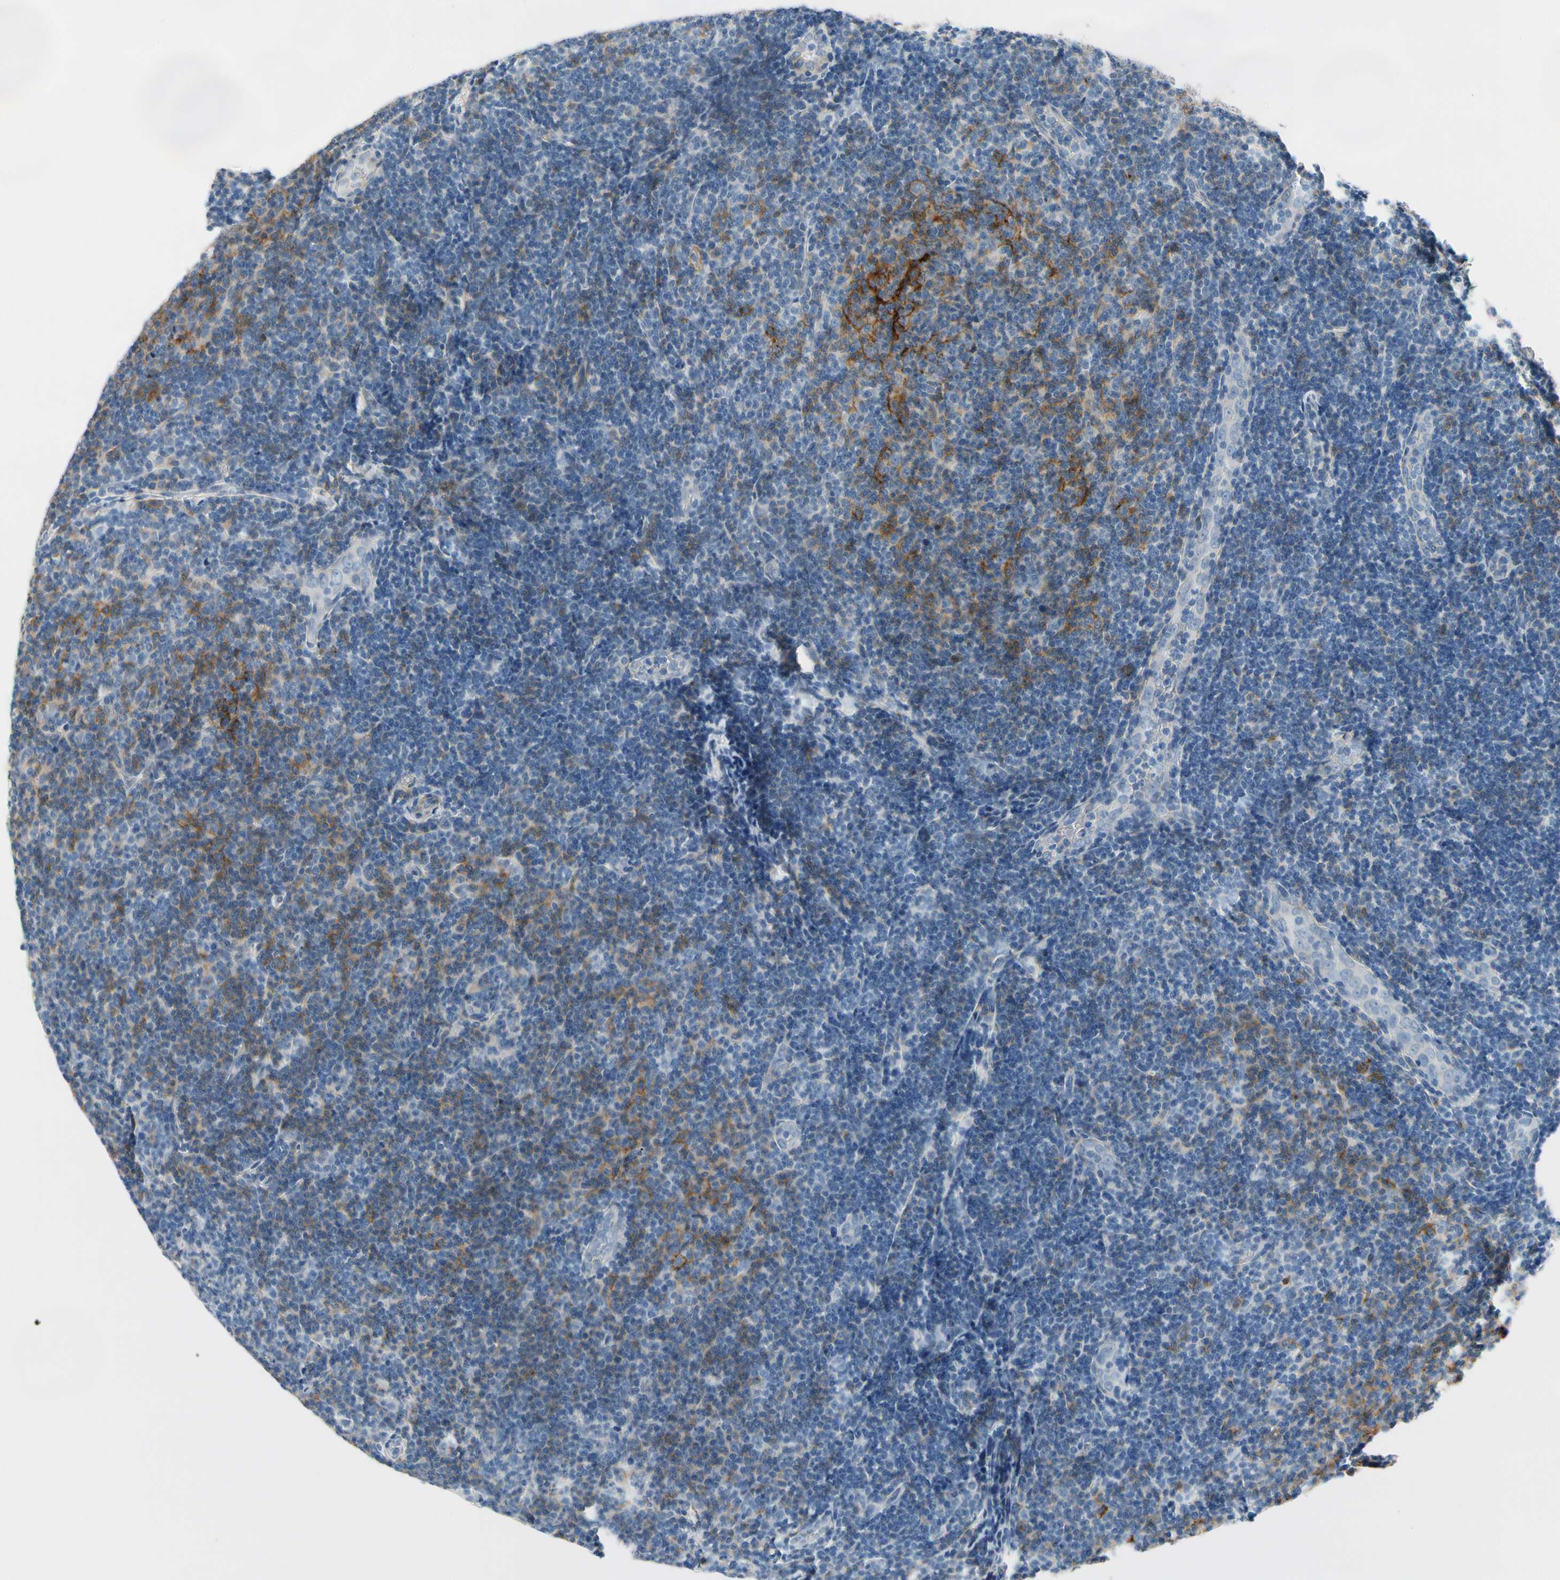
{"staining": {"intensity": "moderate", "quantity": "<25%", "location": "cytoplasmic/membranous"}, "tissue": "lymphoma", "cell_type": "Tumor cells", "image_type": "cancer", "snomed": [{"axis": "morphology", "description": "Malignant lymphoma, non-Hodgkin's type, Low grade"}, {"axis": "topography", "description": "Lymph node"}], "caption": "Lymphoma stained with a brown dye exhibits moderate cytoplasmic/membranous positive positivity in about <25% of tumor cells.", "gene": "FCER2", "patient": {"sex": "male", "age": 83}}